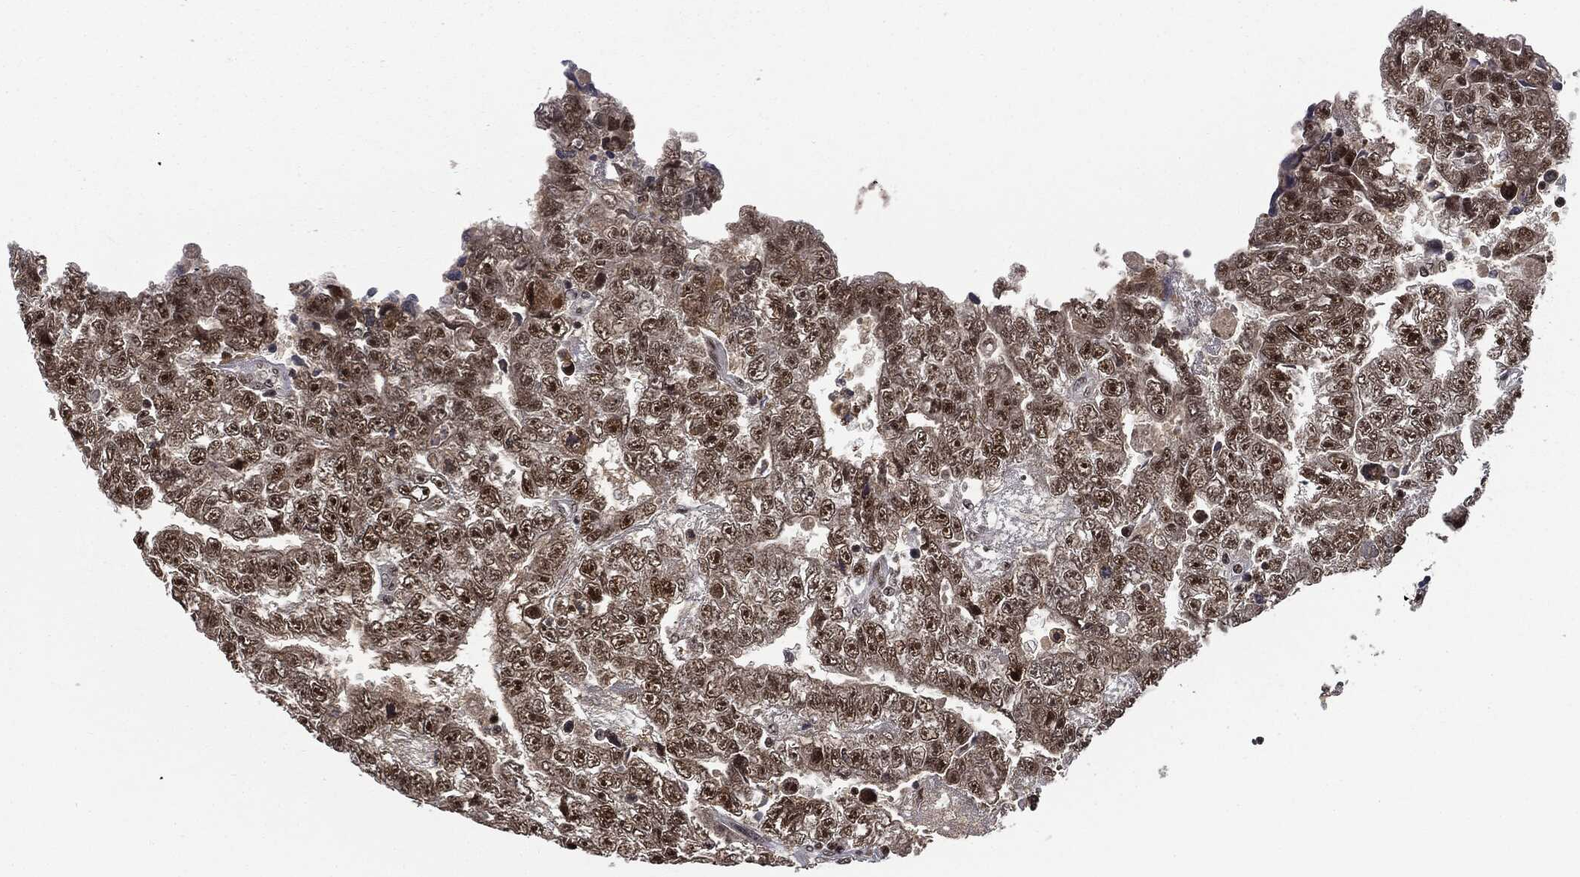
{"staining": {"intensity": "moderate", "quantity": ">75%", "location": "nuclear"}, "tissue": "testis cancer", "cell_type": "Tumor cells", "image_type": "cancer", "snomed": [{"axis": "morphology", "description": "Carcinoma, Embryonal, NOS"}, {"axis": "topography", "description": "Testis"}], "caption": "Testis embryonal carcinoma tissue displays moderate nuclear positivity in approximately >75% of tumor cells", "gene": "DPH2", "patient": {"sex": "male", "age": 25}}